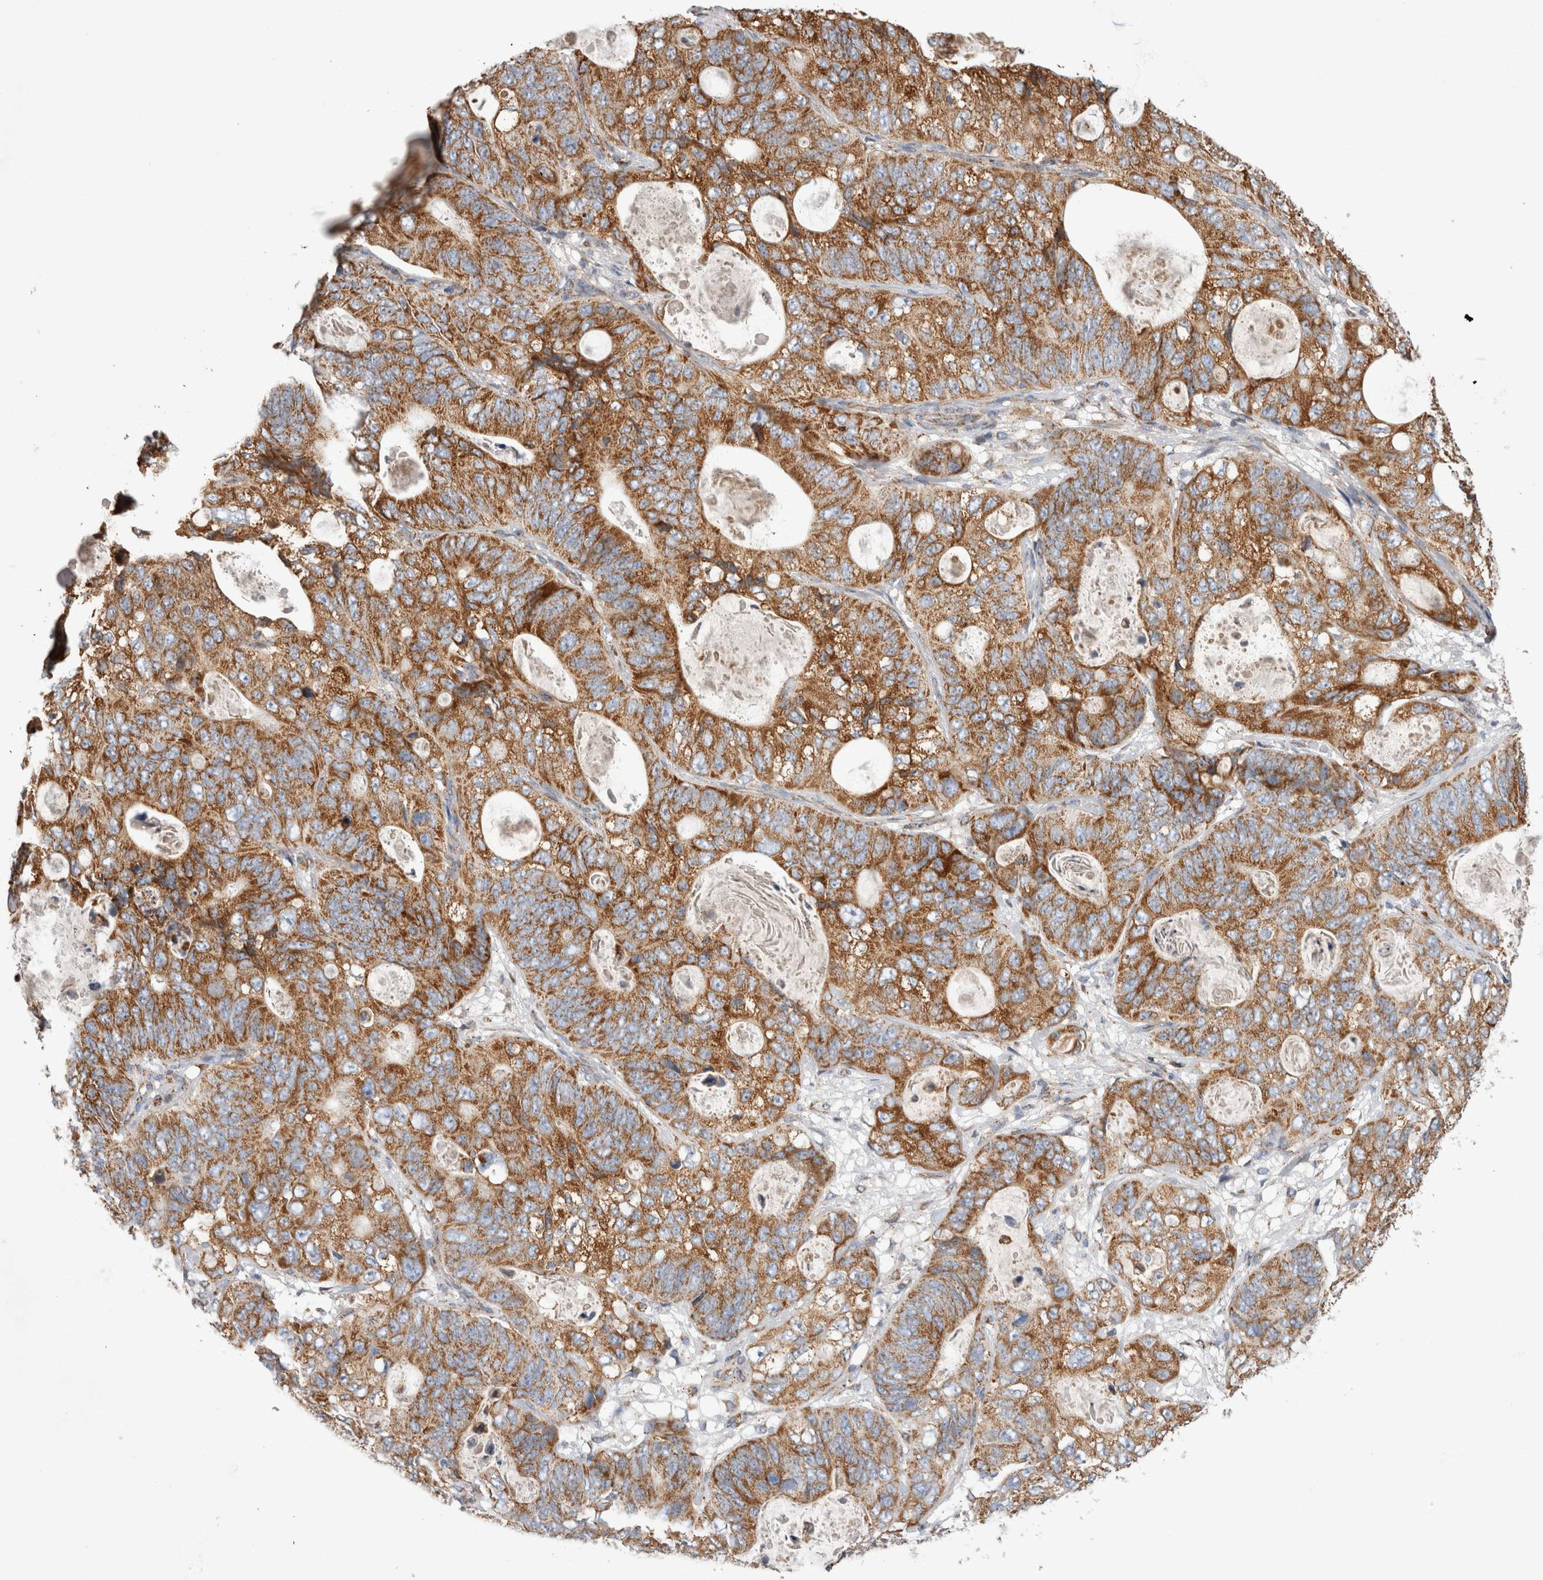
{"staining": {"intensity": "moderate", "quantity": ">75%", "location": "cytoplasmic/membranous"}, "tissue": "stomach cancer", "cell_type": "Tumor cells", "image_type": "cancer", "snomed": [{"axis": "morphology", "description": "Normal tissue, NOS"}, {"axis": "morphology", "description": "Adenocarcinoma, NOS"}, {"axis": "topography", "description": "Stomach"}], "caption": "Immunohistochemistry (IHC) image of human adenocarcinoma (stomach) stained for a protein (brown), which displays medium levels of moderate cytoplasmic/membranous staining in about >75% of tumor cells.", "gene": "IARS2", "patient": {"sex": "female", "age": 89}}